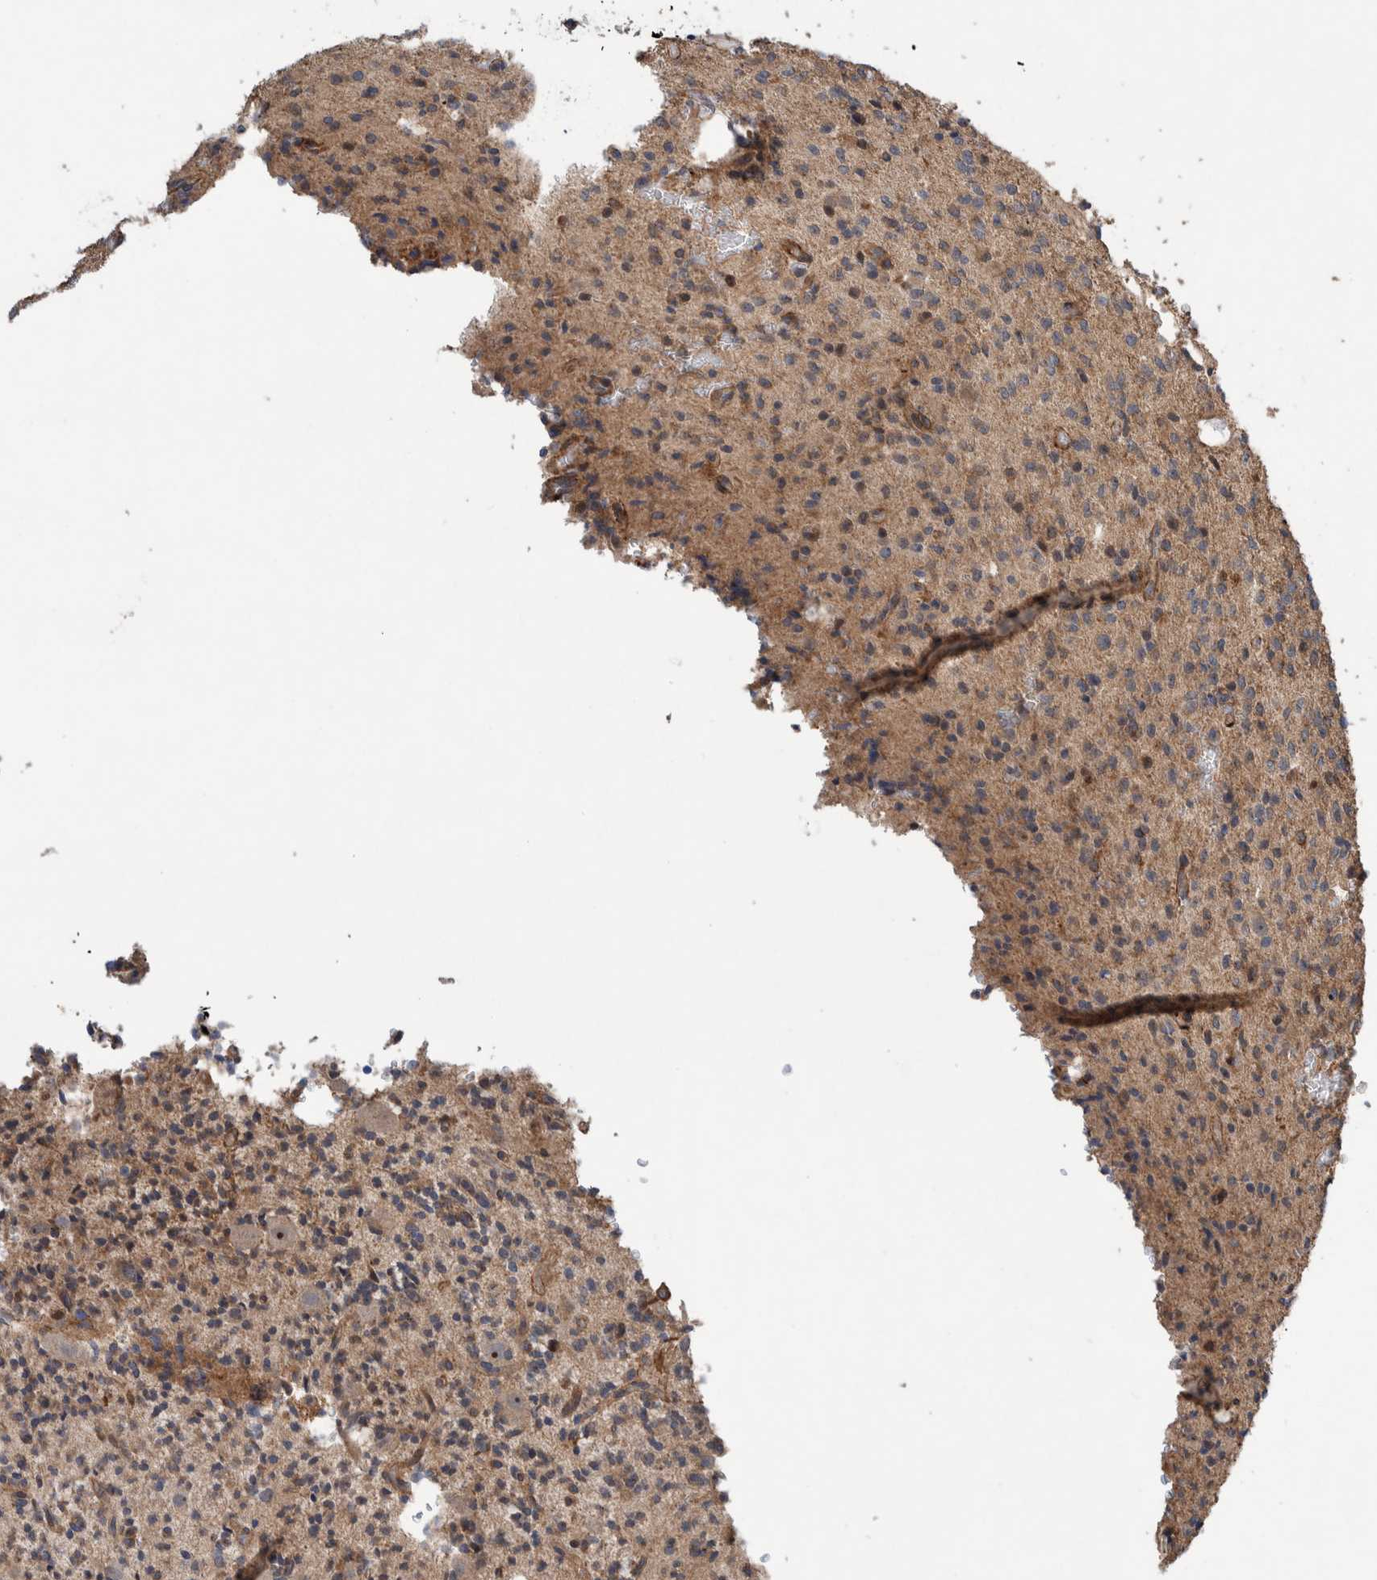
{"staining": {"intensity": "weak", "quantity": ">75%", "location": "cytoplasmic/membranous"}, "tissue": "glioma", "cell_type": "Tumor cells", "image_type": "cancer", "snomed": [{"axis": "morphology", "description": "Glioma, malignant, High grade"}, {"axis": "topography", "description": "Brain"}], "caption": "Brown immunohistochemical staining in glioma demonstrates weak cytoplasmic/membranous staining in approximately >75% of tumor cells. (Stains: DAB in brown, nuclei in blue, Microscopy: brightfield microscopy at high magnification).", "gene": "PIK3R6", "patient": {"sex": "male", "age": 34}}